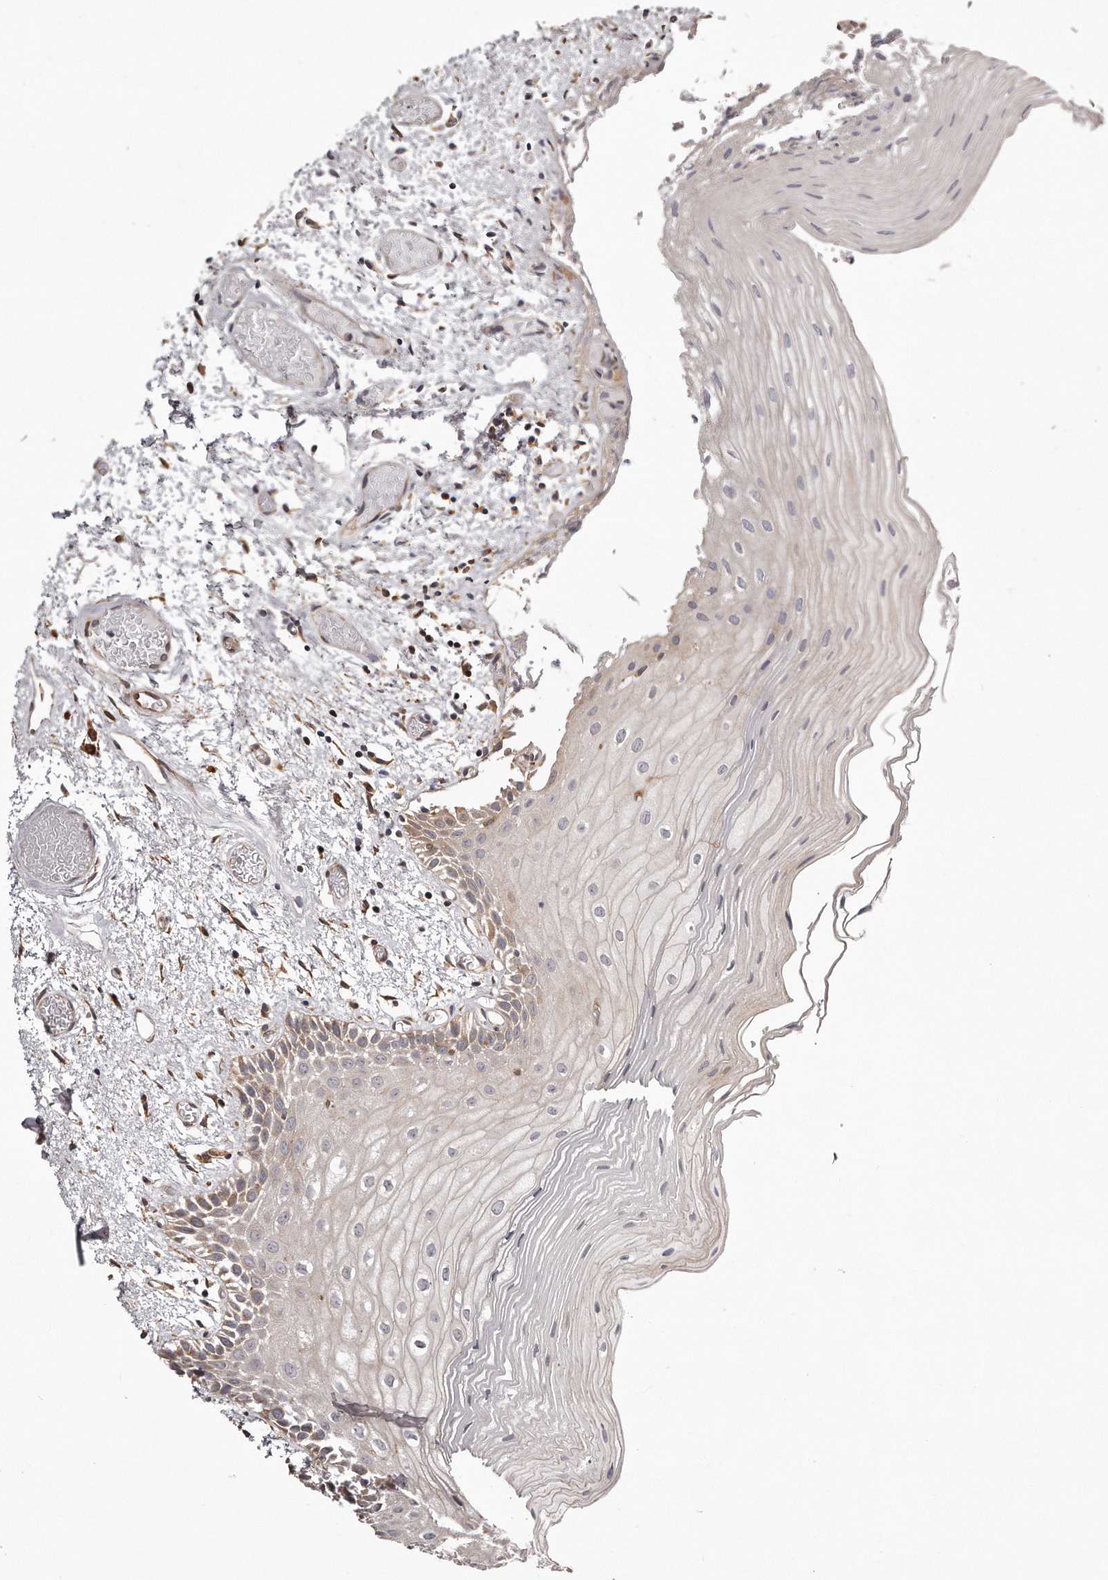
{"staining": {"intensity": "moderate", "quantity": "<25%", "location": "cytoplasmic/membranous"}, "tissue": "oral mucosa", "cell_type": "Squamous epithelial cells", "image_type": "normal", "snomed": [{"axis": "morphology", "description": "Normal tissue, NOS"}, {"axis": "topography", "description": "Oral tissue"}], "caption": "The immunohistochemical stain highlights moderate cytoplasmic/membranous positivity in squamous epithelial cells of unremarkable oral mucosa. The protein is stained brown, and the nuclei are stained in blue (DAB (3,3'-diaminobenzidine) IHC with brightfield microscopy, high magnification).", "gene": "TRAPPC14", "patient": {"sex": "male", "age": 52}}